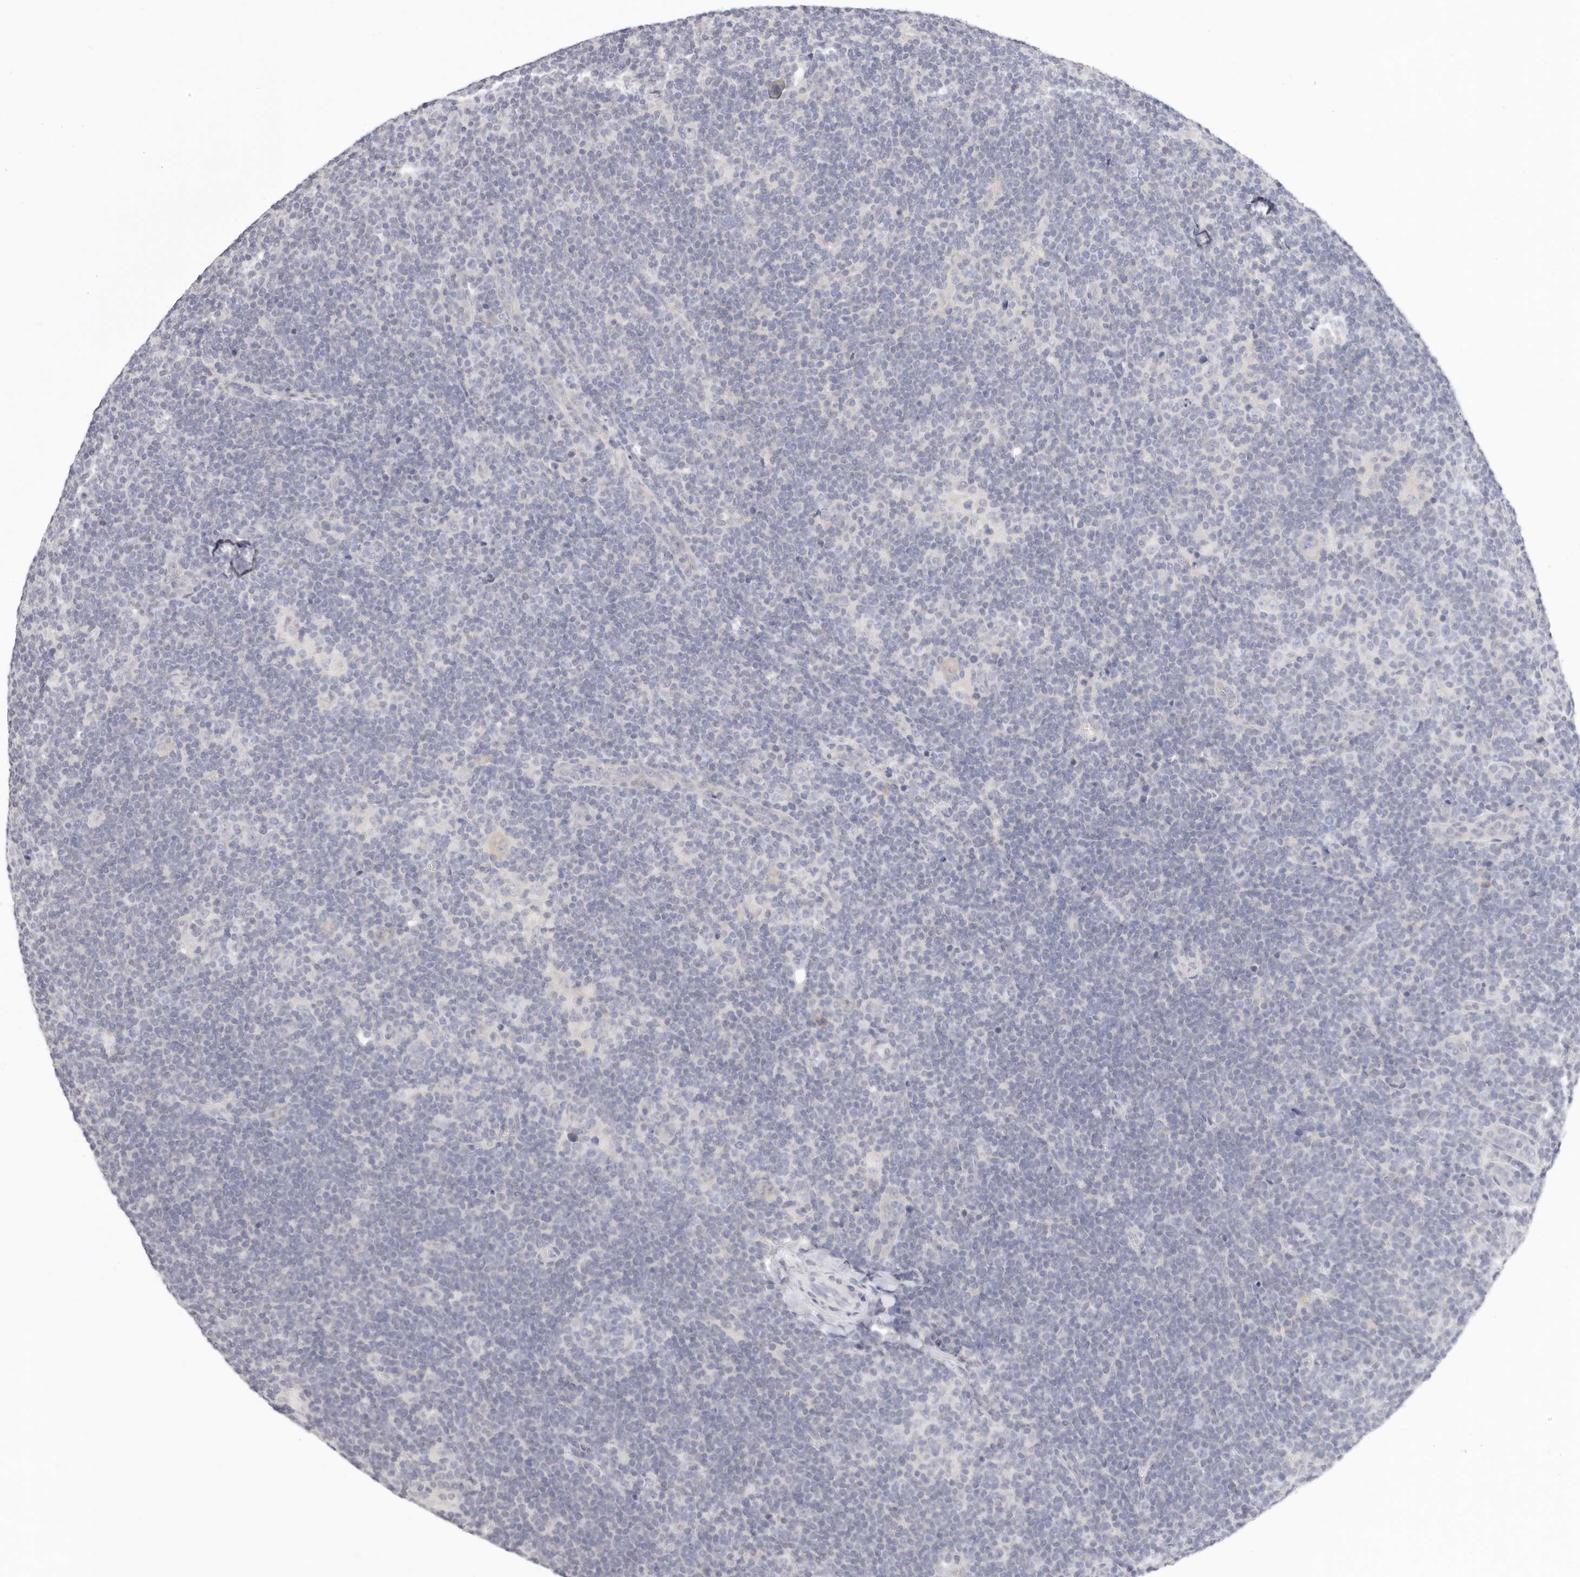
{"staining": {"intensity": "negative", "quantity": "none", "location": "none"}, "tissue": "lymphoma", "cell_type": "Tumor cells", "image_type": "cancer", "snomed": [{"axis": "morphology", "description": "Hodgkin's disease, NOS"}, {"axis": "topography", "description": "Lymph node"}], "caption": "Tumor cells are negative for protein expression in human Hodgkin's disease. (DAB (3,3'-diaminobenzidine) immunohistochemistry with hematoxylin counter stain).", "gene": "GGPS1", "patient": {"sex": "female", "age": 57}}